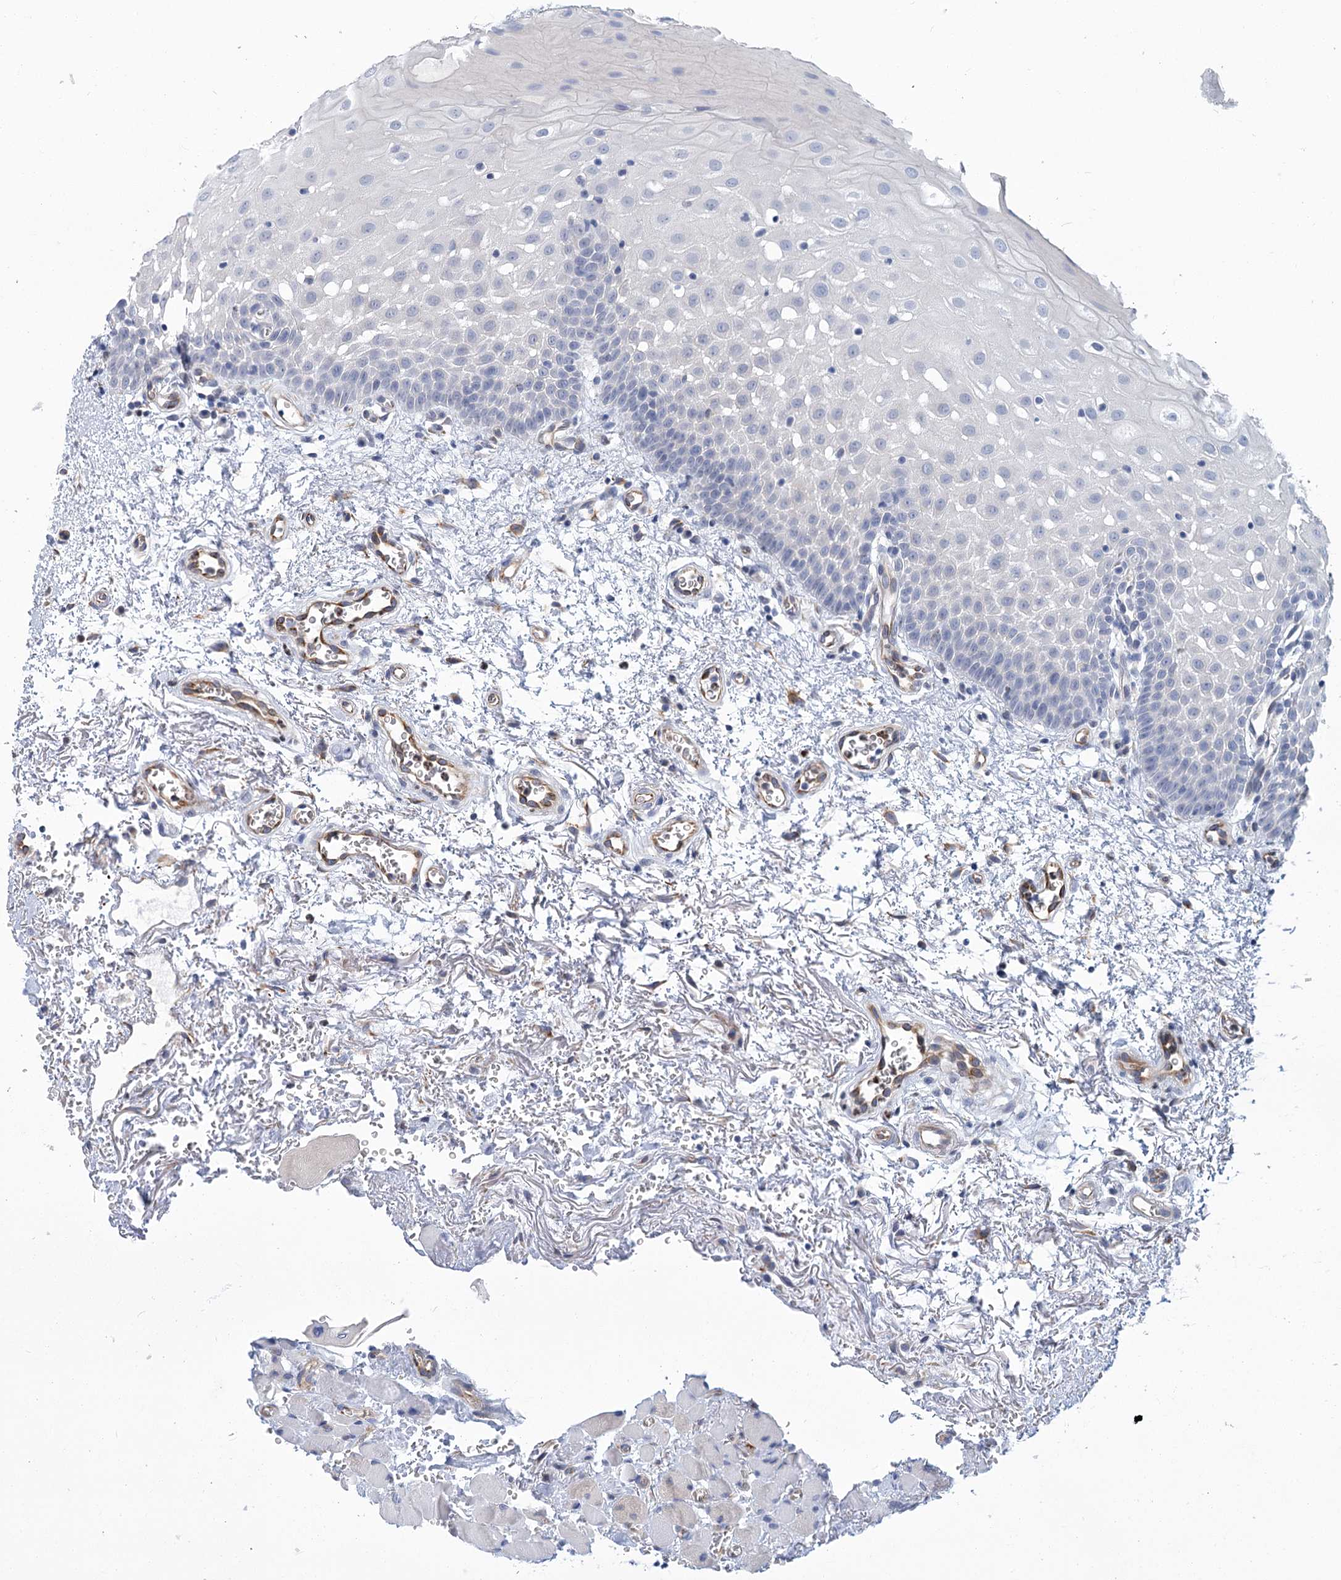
{"staining": {"intensity": "negative", "quantity": "none", "location": "none"}, "tissue": "oral mucosa", "cell_type": "Squamous epithelial cells", "image_type": "normal", "snomed": [{"axis": "morphology", "description": "Normal tissue, NOS"}, {"axis": "morphology", "description": "Squamous cell carcinoma, NOS"}, {"axis": "topography", "description": "Oral tissue"}, {"axis": "topography", "description": "Head-Neck"}], "caption": "Immunohistochemistry histopathology image of normal oral mucosa: oral mucosa stained with DAB (3,3'-diaminobenzidine) shows no significant protein positivity in squamous epithelial cells.", "gene": "THAP6", "patient": {"sex": "male", "age": 68}}